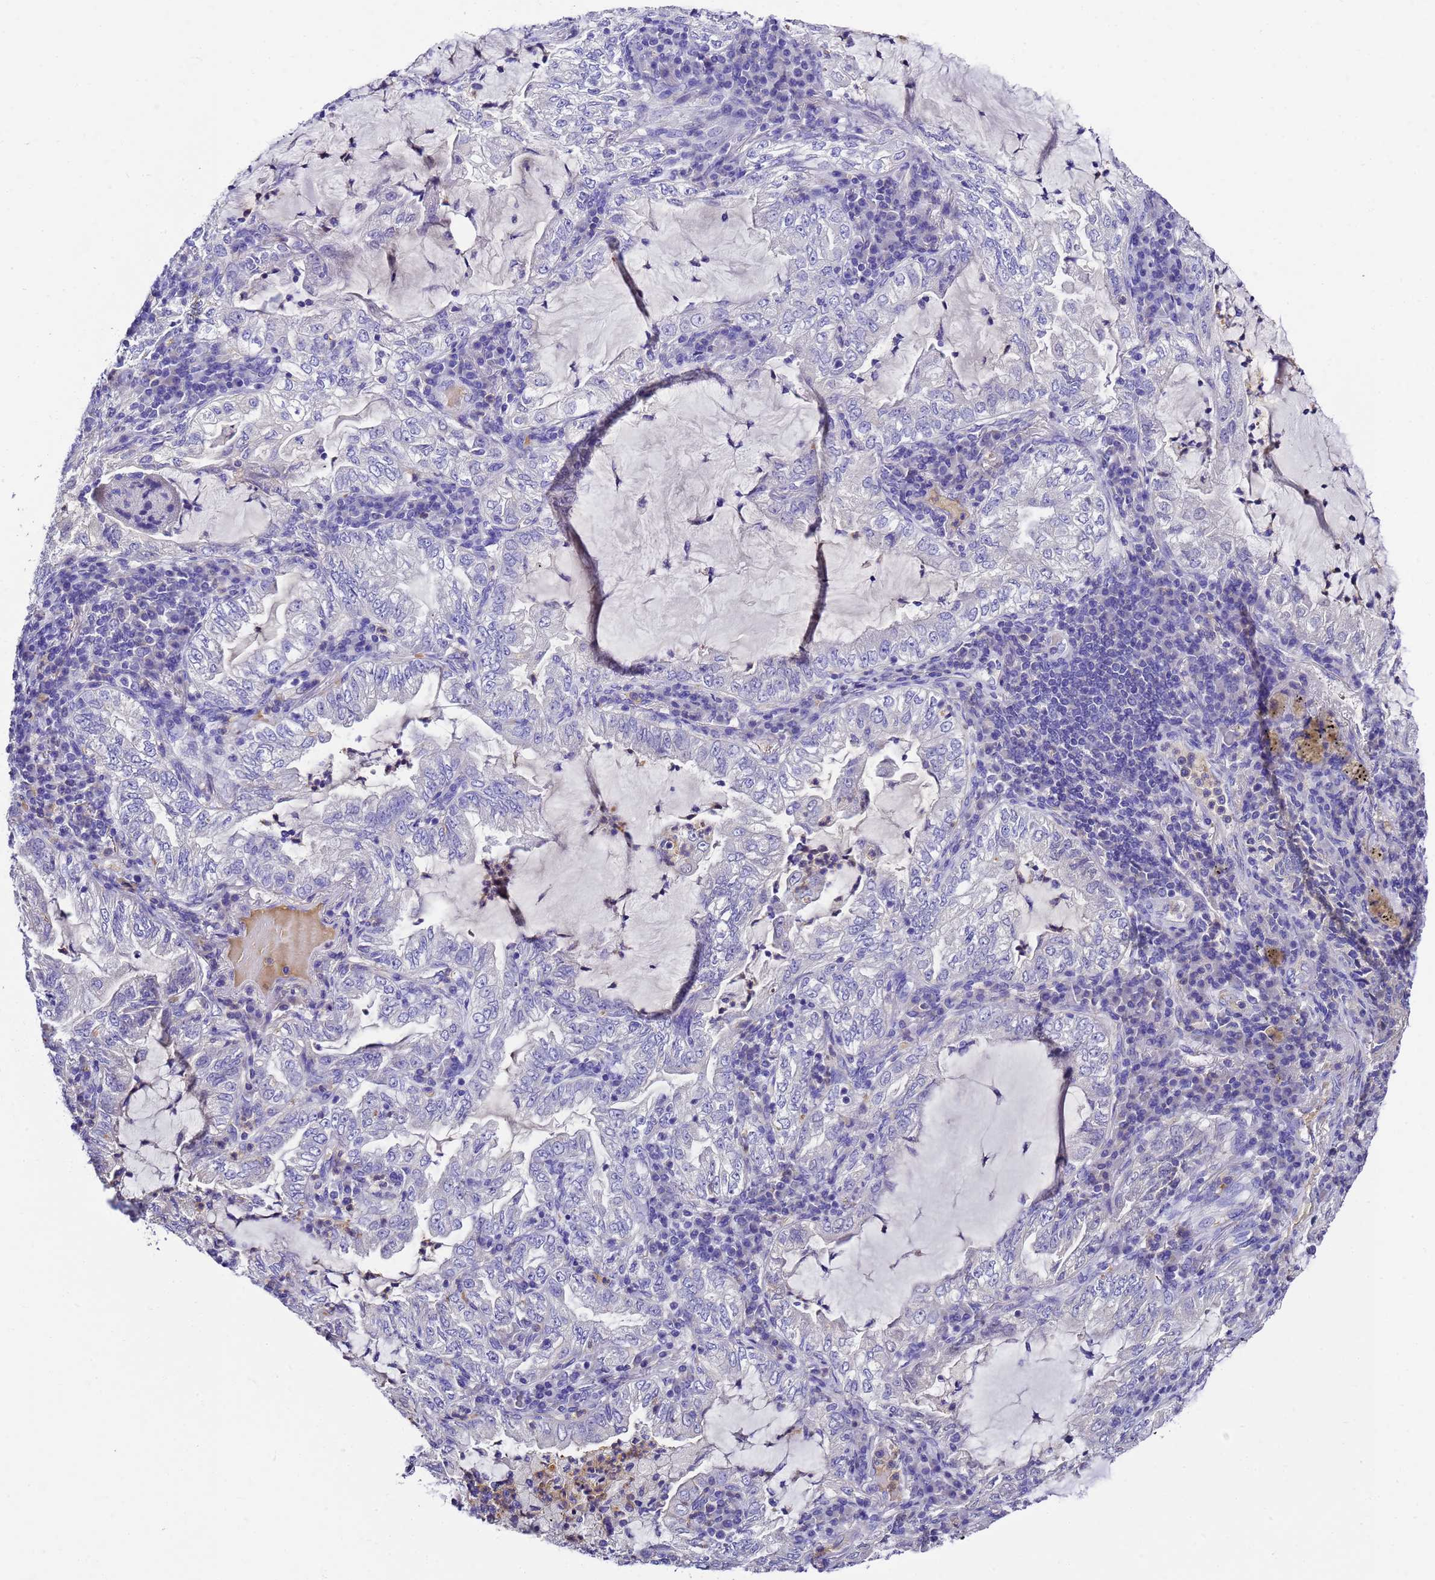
{"staining": {"intensity": "negative", "quantity": "none", "location": "none"}, "tissue": "lung cancer", "cell_type": "Tumor cells", "image_type": "cancer", "snomed": [{"axis": "morphology", "description": "Adenocarcinoma, NOS"}, {"axis": "topography", "description": "Lung"}], "caption": "DAB immunohistochemical staining of lung adenocarcinoma shows no significant positivity in tumor cells.", "gene": "UGT2A1", "patient": {"sex": "female", "age": 73}}